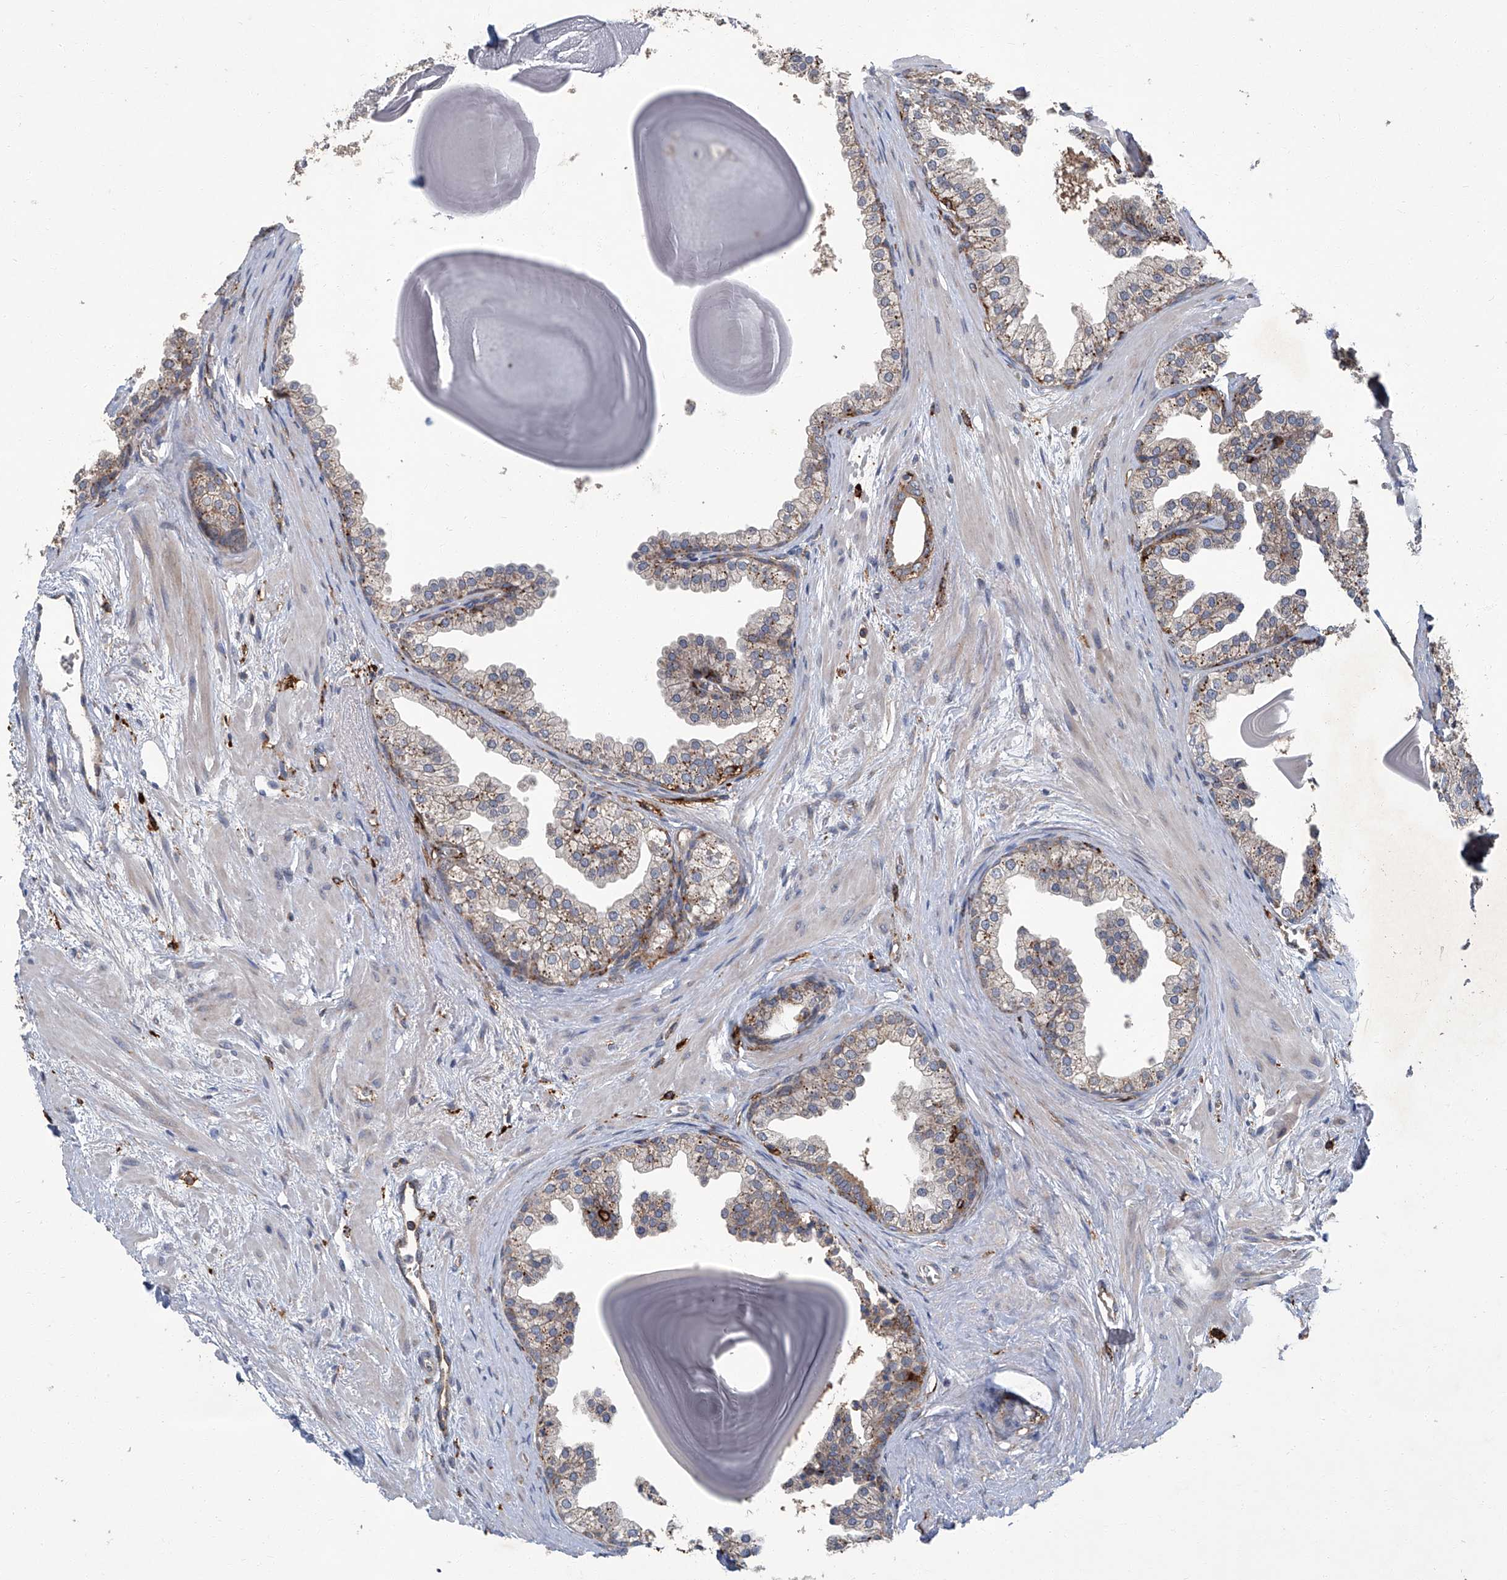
{"staining": {"intensity": "moderate", "quantity": "25%-75%", "location": "cytoplasmic/membranous"}, "tissue": "prostate", "cell_type": "Glandular cells", "image_type": "normal", "snomed": [{"axis": "morphology", "description": "Normal tissue, NOS"}, {"axis": "topography", "description": "Prostate"}], "caption": "IHC histopathology image of unremarkable prostate stained for a protein (brown), which displays medium levels of moderate cytoplasmic/membranous staining in approximately 25%-75% of glandular cells.", "gene": "FAM167A", "patient": {"sex": "male", "age": 48}}